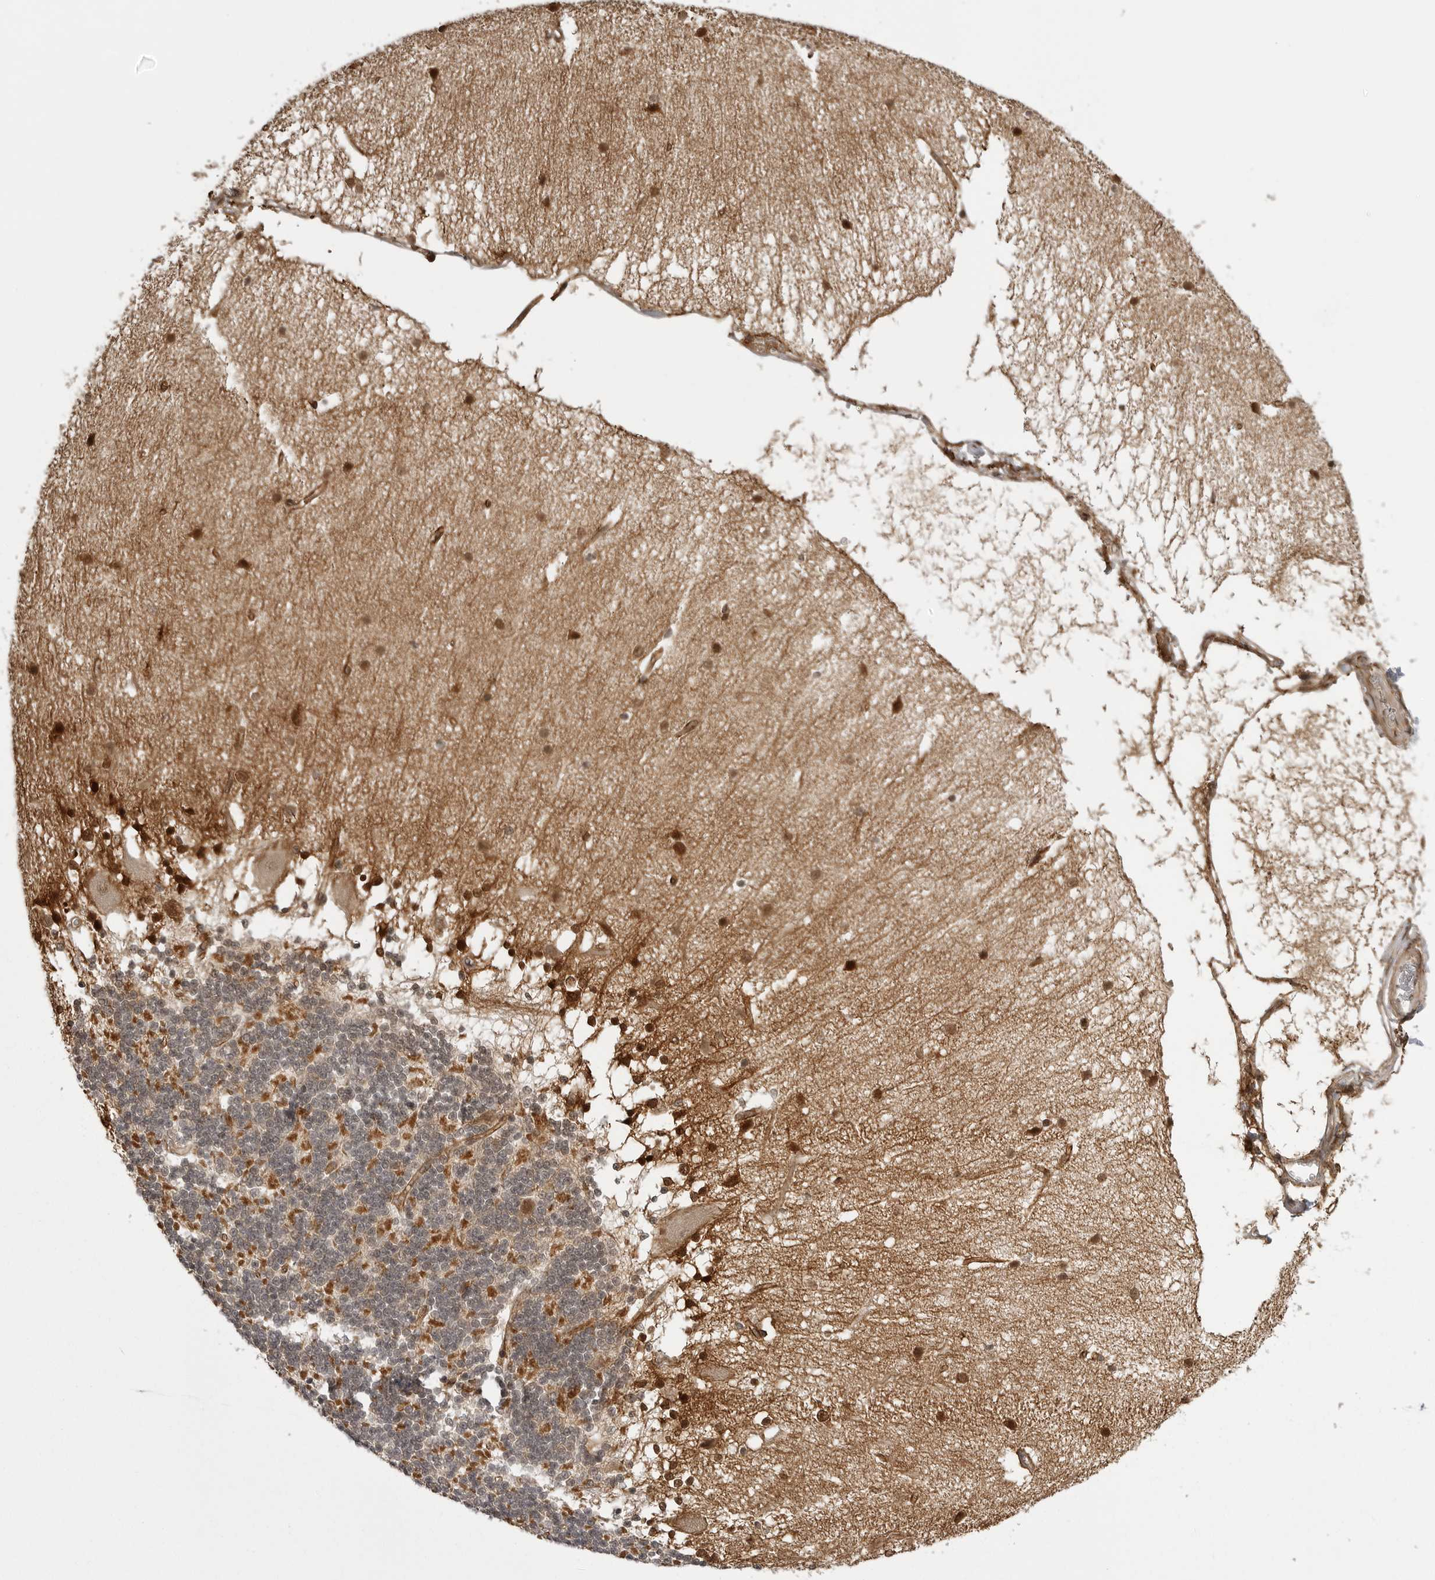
{"staining": {"intensity": "strong", "quantity": "<25%", "location": "cytoplasmic/membranous,nuclear"}, "tissue": "cerebellum", "cell_type": "Cells in granular layer", "image_type": "normal", "snomed": [{"axis": "morphology", "description": "Normal tissue, NOS"}, {"axis": "topography", "description": "Cerebellum"}], "caption": "High-magnification brightfield microscopy of unremarkable cerebellum stained with DAB (brown) and counterstained with hematoxylin (blue). cells in granular layer exhibit strong cytoplasmic/membranous,nuclear expression is appreciated in about<25% of cells. Nuclei are stained in blue.", "gene": "SORBS1", "patient": {"sex": "female", "age": 54}}